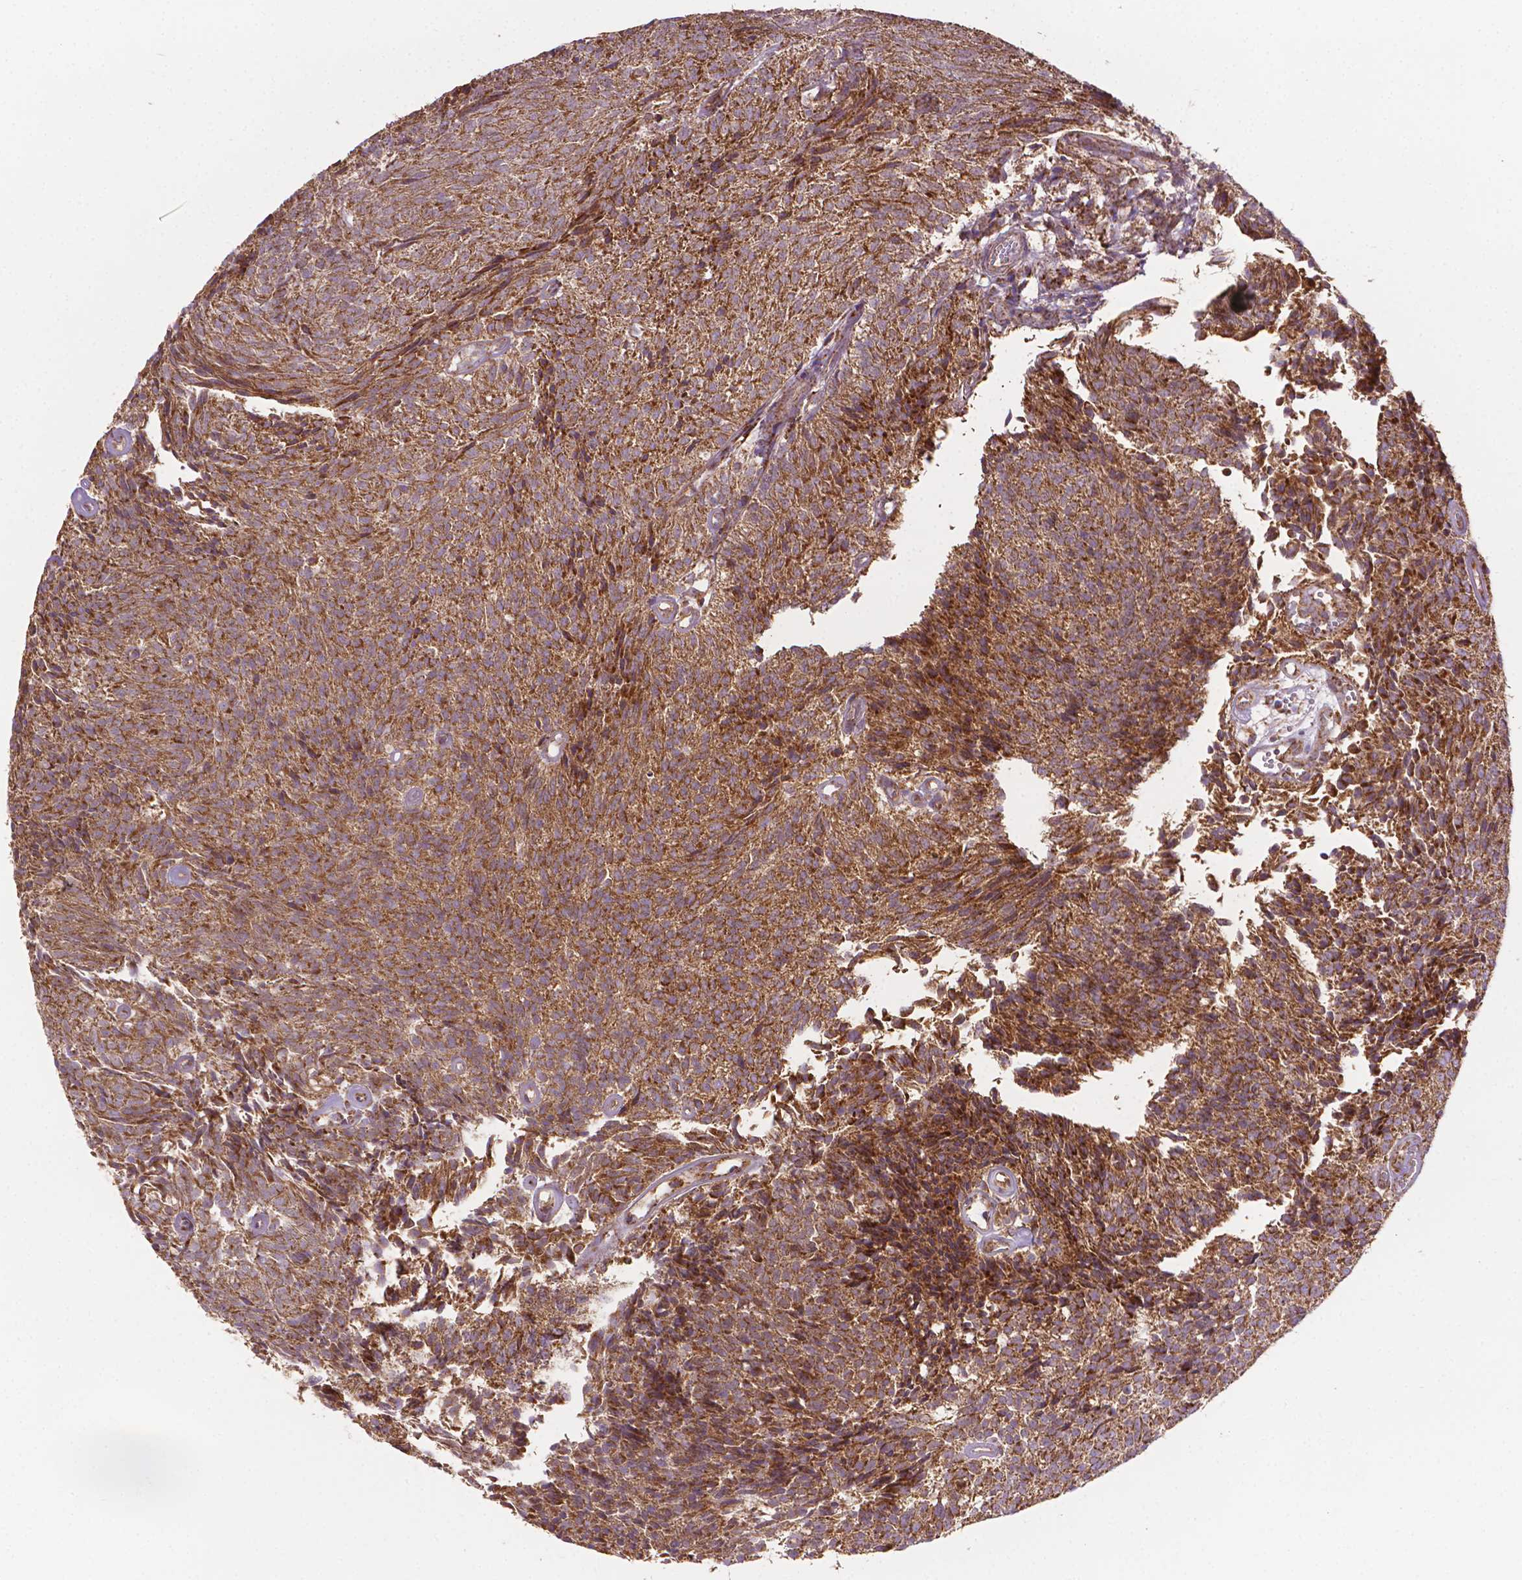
{"staining": {"intensity": "strong", "quantity": ">75%", "location": "cytoplasmic/membranous"}, "tissue": "urothelial cancer", "cell_type": "Tumor cells", "image_type": "cancer", "snomed": [{"axis": "morphology", "description": "Urothelial carcinoma, Low grade"}, {"axis": "topography", "description": "Urinary bladder"}], "caption": "Immunohistochemical staining of urothelial cancer shows high levels of strong cytoplasmic/membranous protein staining in about >75% of tumor cells. Using DAB (3,3'-diaminobenzidine) (brown) and hematoxylin (blue) stains, captured at high magnification using brightfield microscopy.", "gene": "ILVBL", "patient": {"sex": "male", "age": 77}}